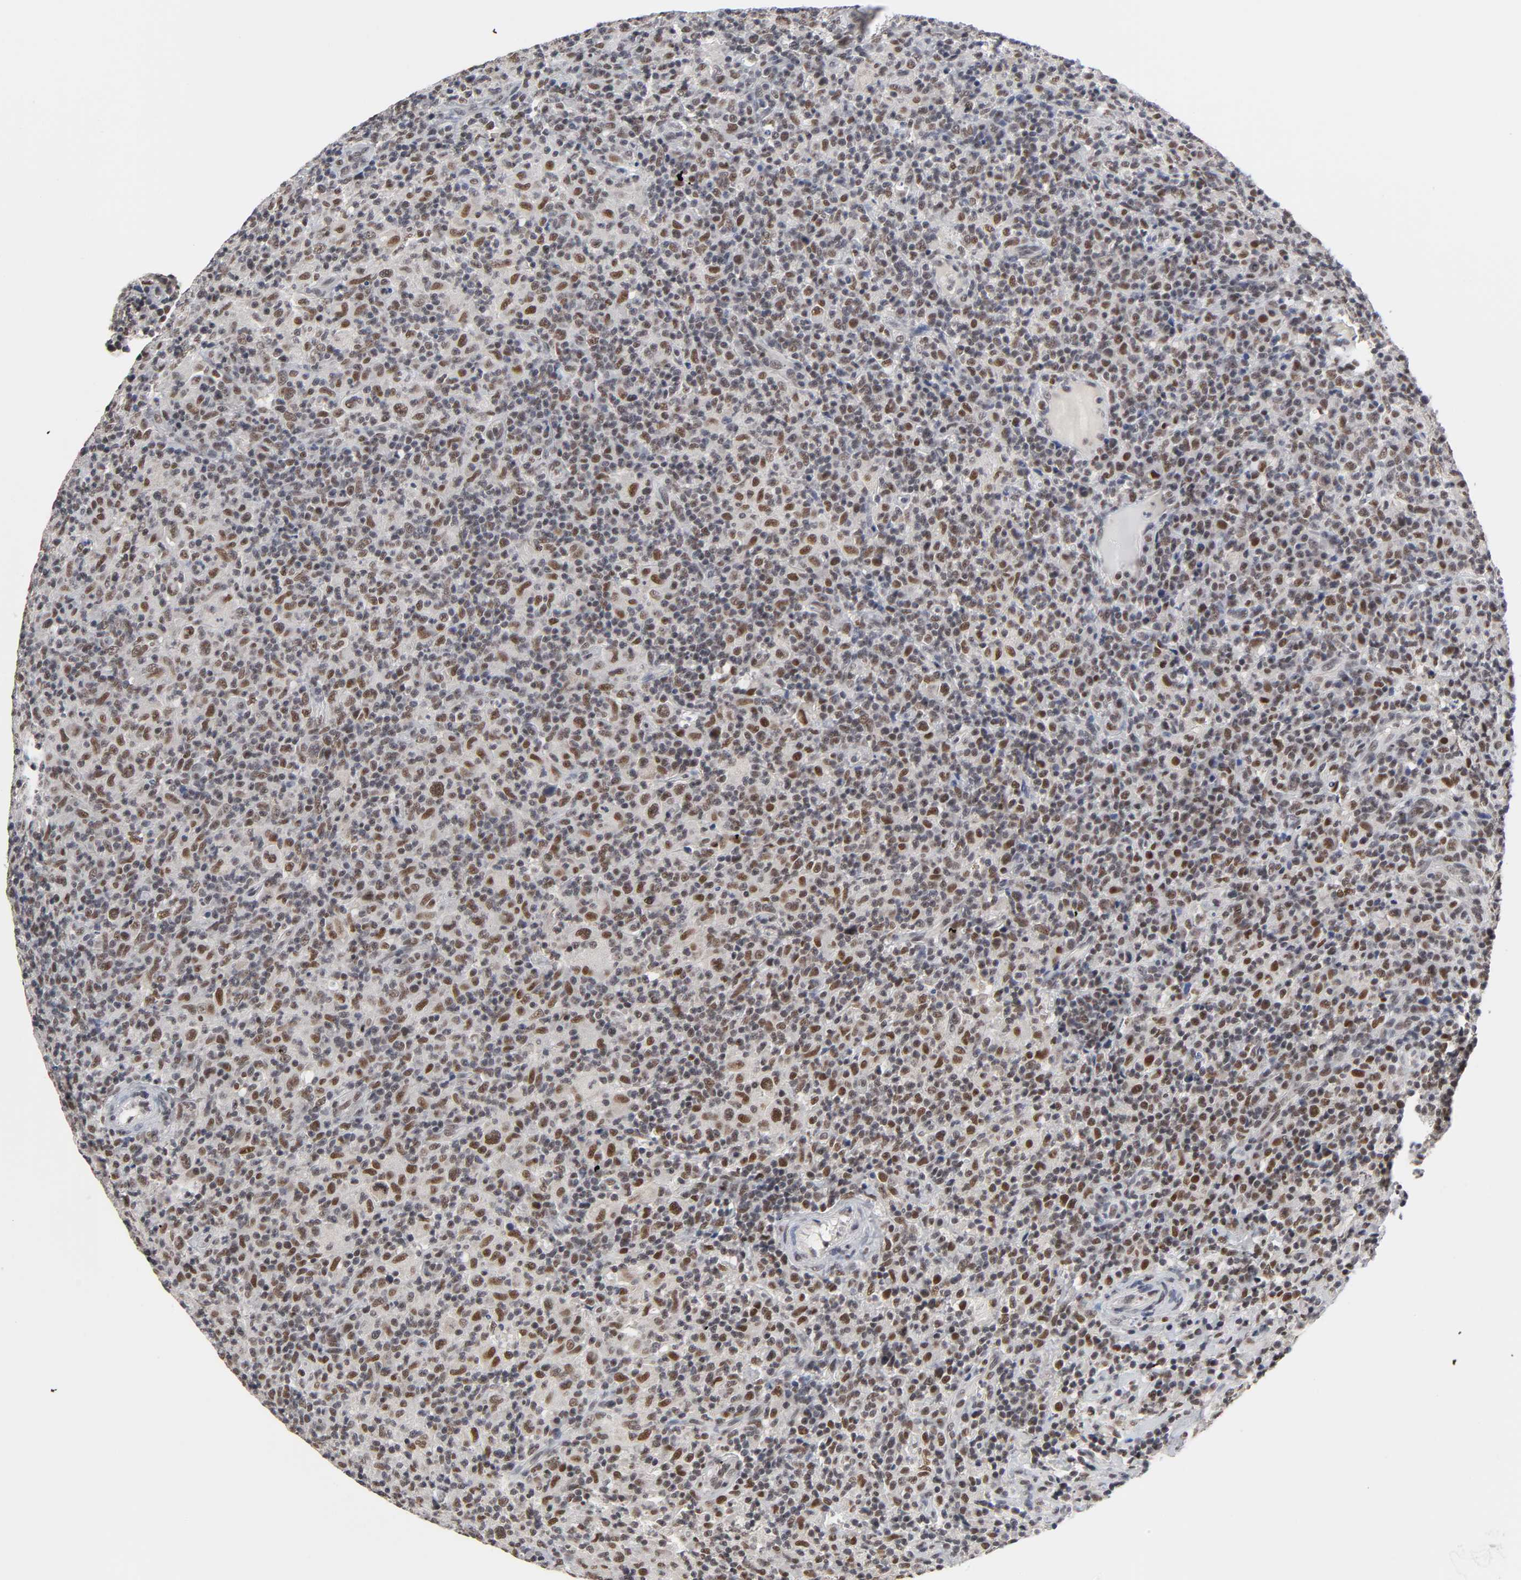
{"staining": {"intensity": "weak", "quantity": "25%-75%", "location": "nuclear"}, "tissue": "lymphoma", "cell_type": "Tumor cells", "image_type": "cancer", "snomed": [{"axis": "morphology", "description": "Hodgkin's disease, NOS"}, {"axis": "topography", "description": "Lymph node"}], "caption": "This is an image of immunohistochemistry (IHC) staining of Hodgkin's disease, which shows weak positivity in the nuclear of tumor cells.", "gene": "TRIM33", "patient": {"sex": "male", "age": 65}}